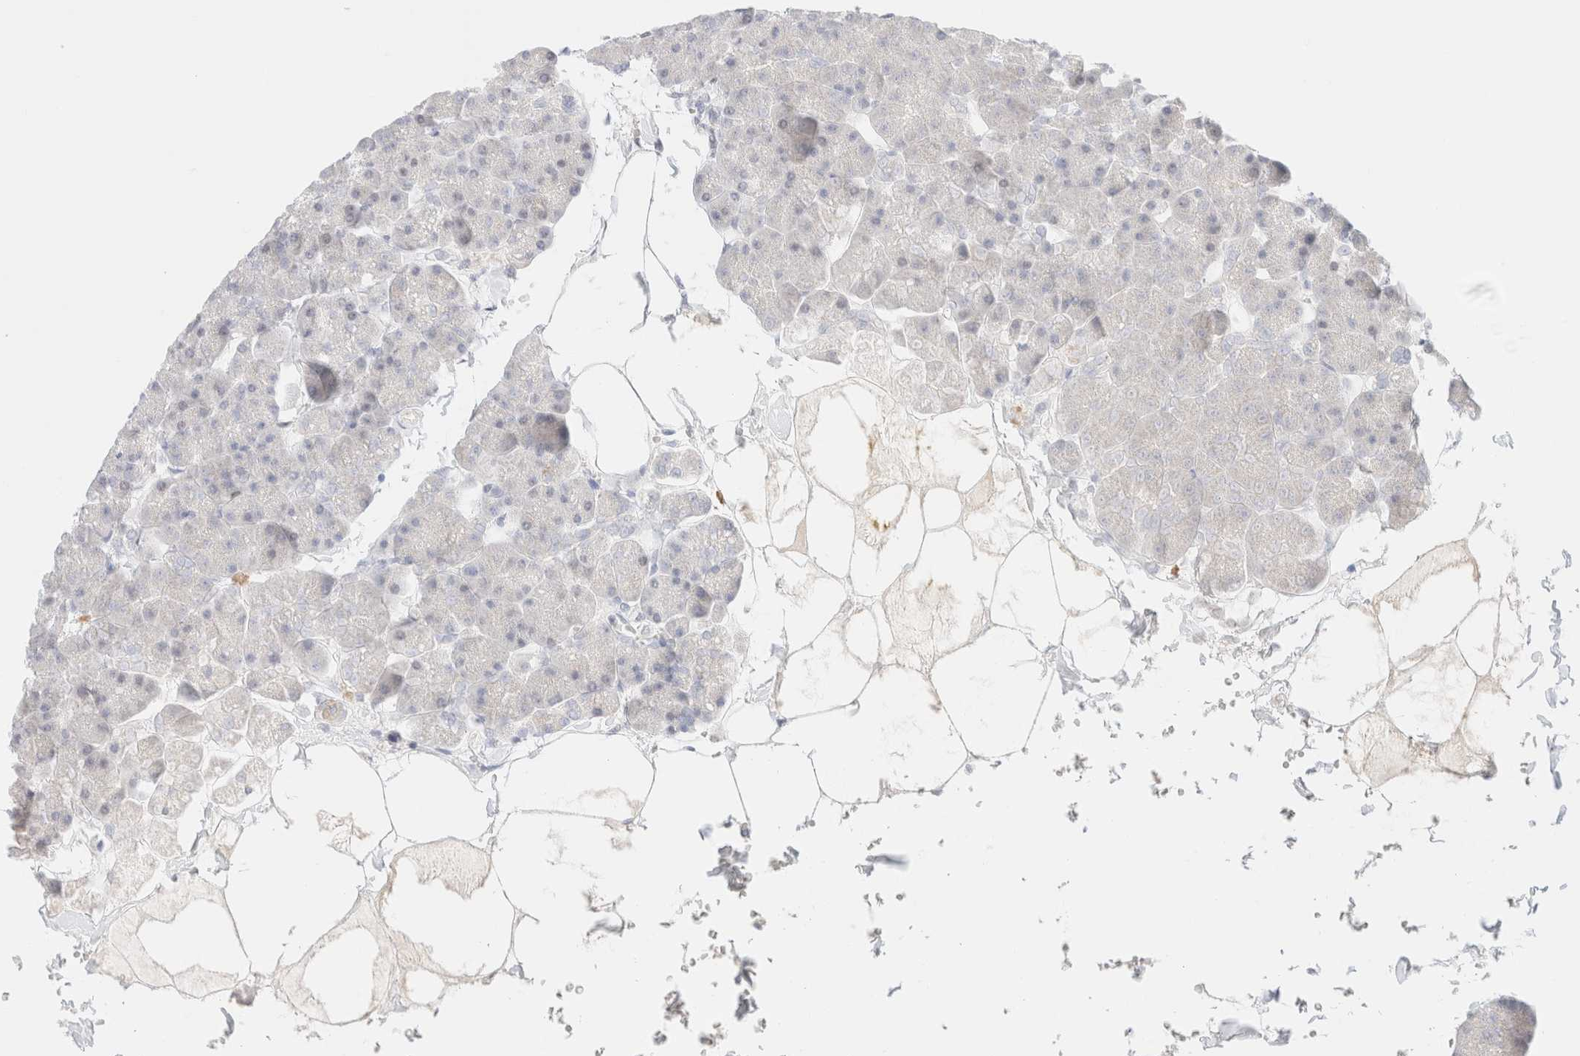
{"staining": {"intensity": "moderate", "quantity": "<25%", "location": "nuclear"}, "tissue": "pancreas", "cell_type": "Exocrine glandular cells", "image_type": "normal", "snomed": [{"axis": "morphology", "description": "Normal tissue, NOS"}, {"axis": "topography", "description": "Pancreas"}], "caption": "Moderate nuclear positivity for a protein is seen in approximately <25% of exocrine glandular cells of benign pancreas using immunohistochemistry.", "gene": "CIC", "patient": {"sex": "male", "age": 35}}